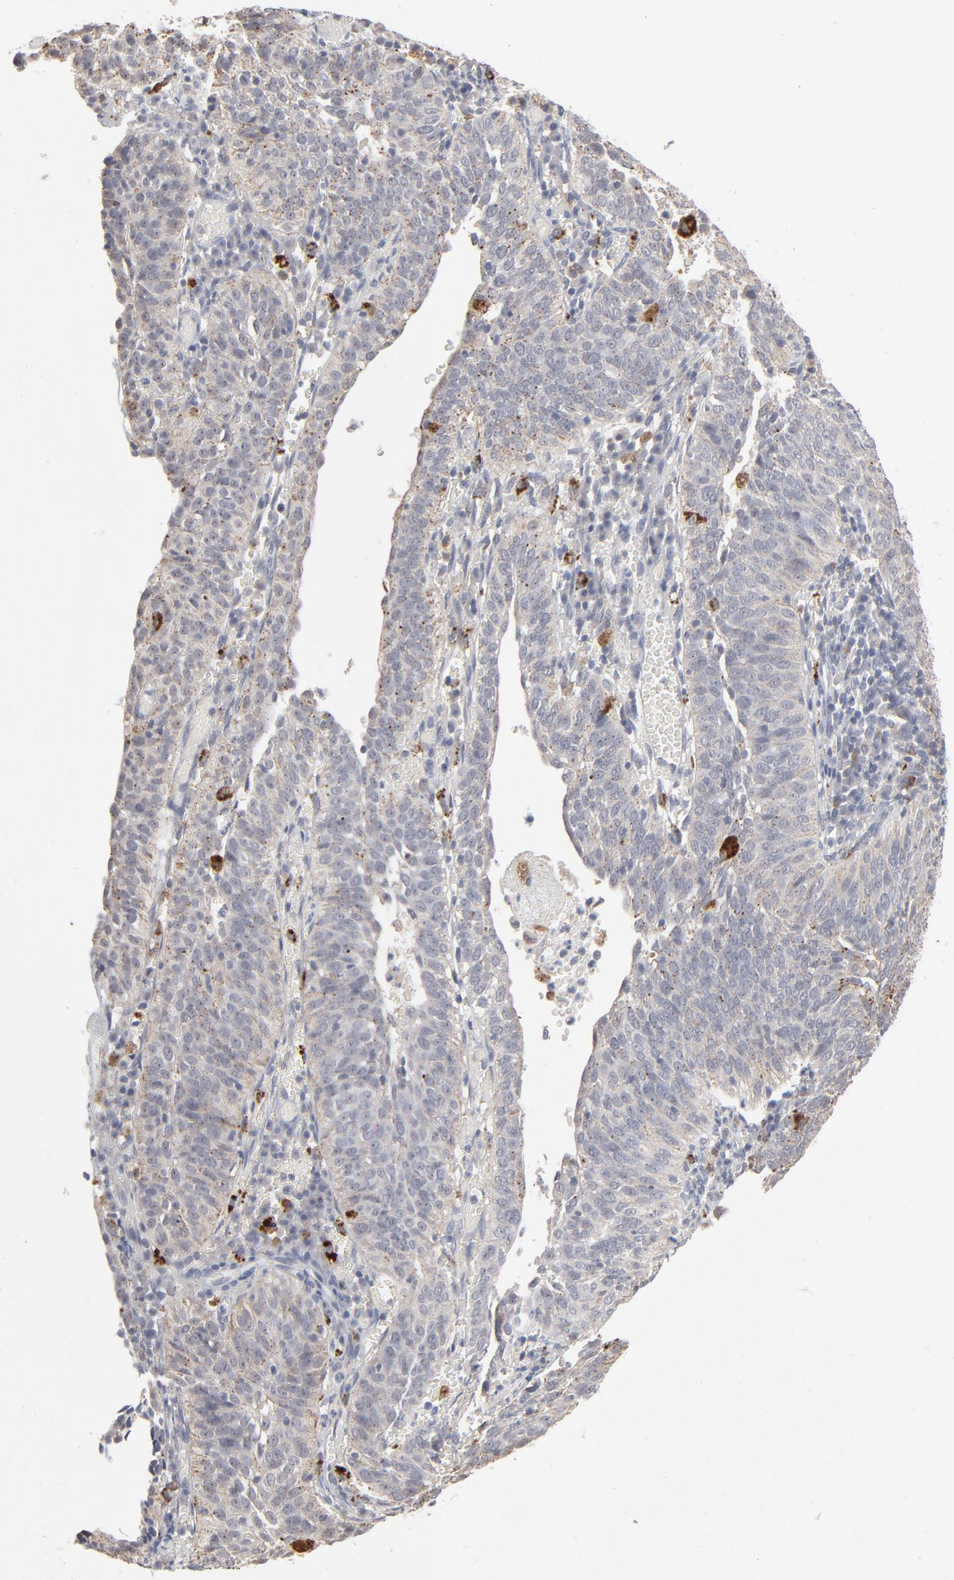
{"staining": {"intensity": "moderate", "quantity": "<25%", "location": "cytoplasmic/membranous"}, "tissue": "cervical cancer", "cell_type": "Tumor cells", "image_type": "cancer", "snomed": [{"axis": "morphology", "description": "Squamous cell carcinoma, NOS"}, {"axis": "topography", "description": "Cervix"}], "caption": "Immunohistochemistry of cervical squamous cell carcinoma reveals low levels of moderate cytoplasmic/membranous expression in about <25% of tumor cells. The staining is performed using DAB (3,3'-diaminobenzidine) brown chromogen to label protein expression. The nuclei are counter-stained blue using hematoxylin.", "gene": "POMT2", "patient": {"sex": "female", "age": 39}}